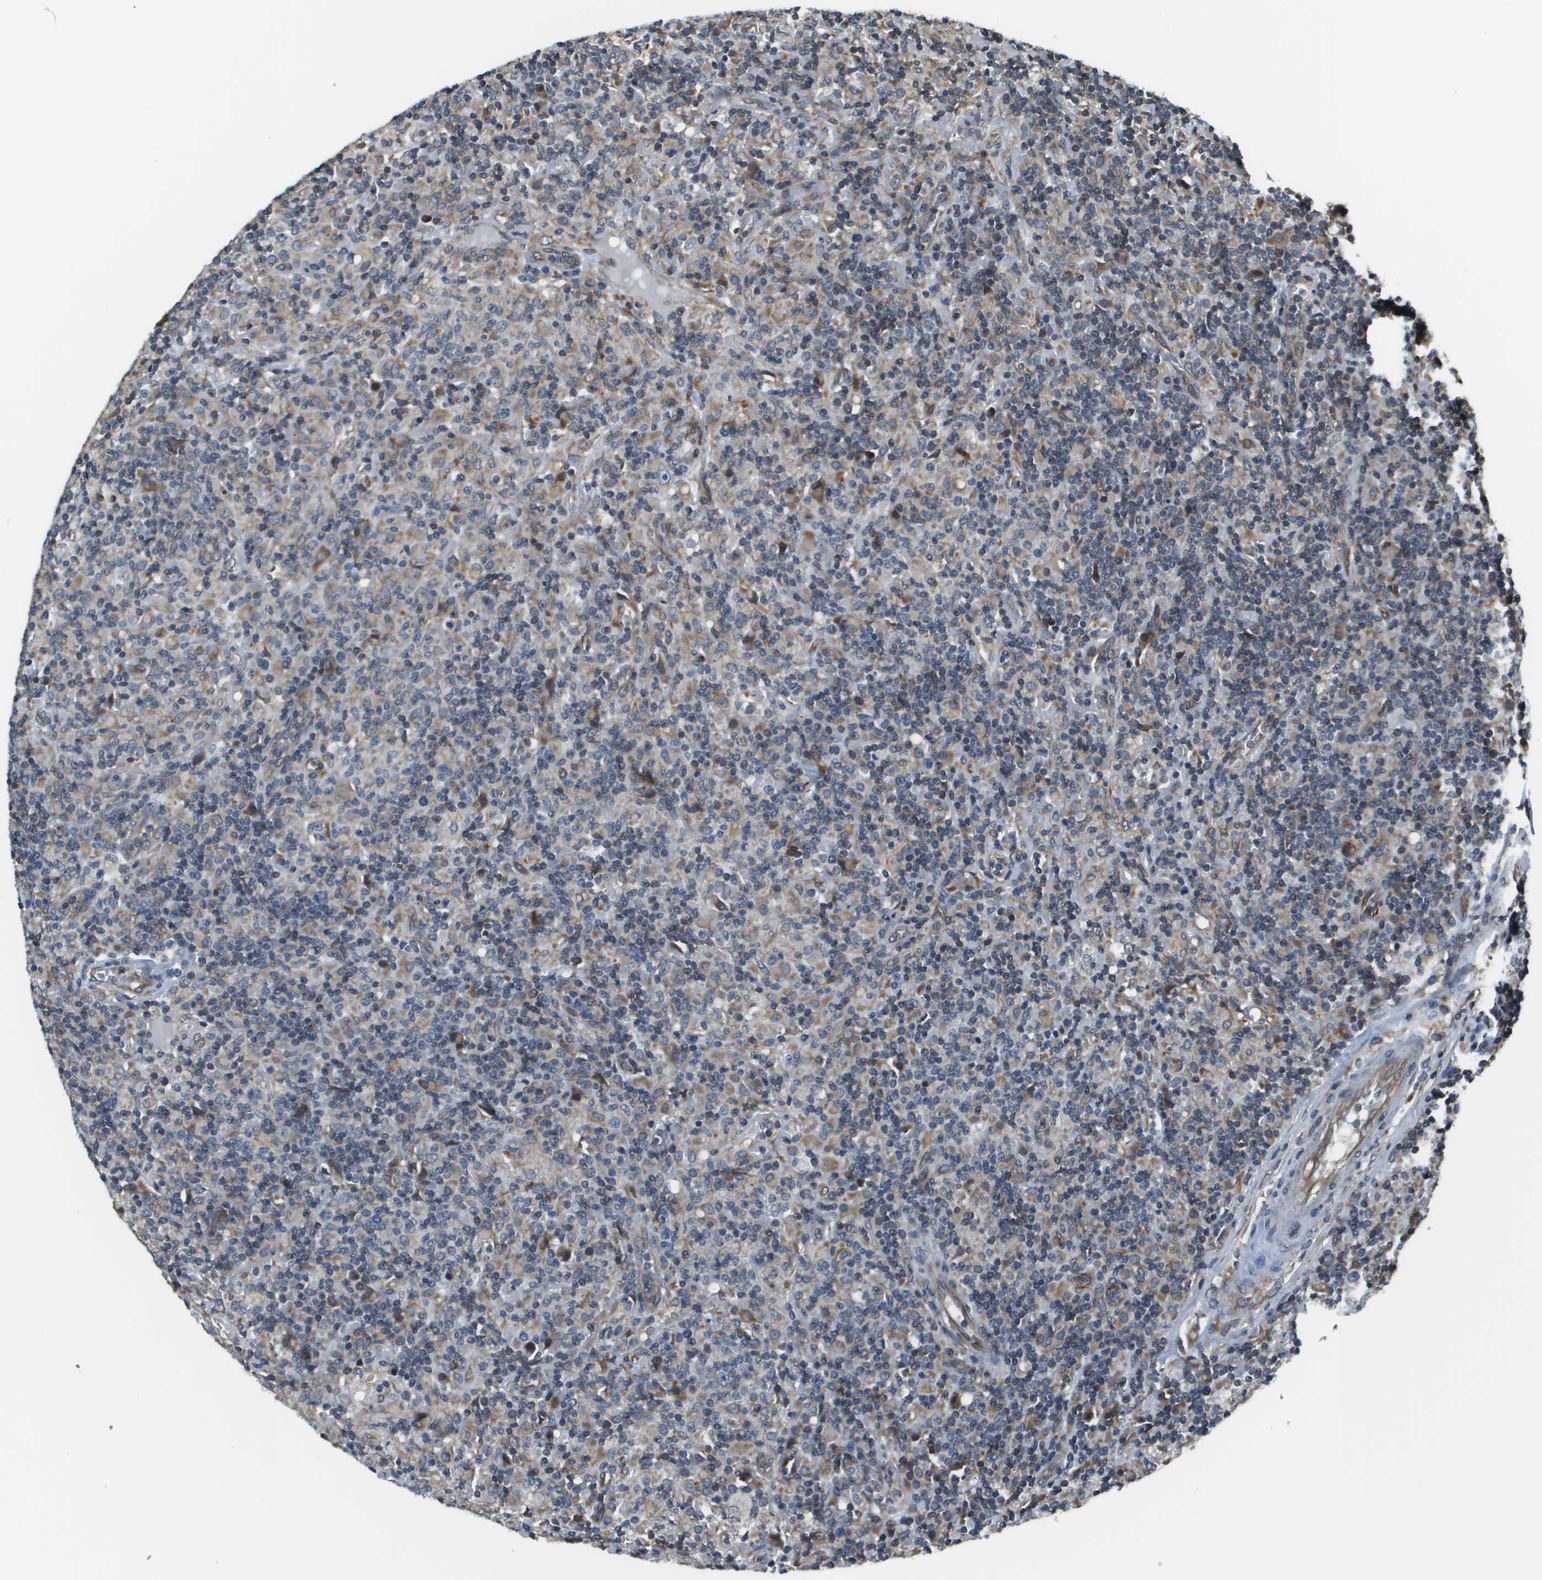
{"staining": {"intensity": "negative", "quantity": "none", "location": "none"}, "tissue": "lymphoma", "cell_type": "Tumor cells", "image_type": "cancer", "snomed": [{"axis": "morphology", "description": "Hodgkin's disease, NOS"}, {"axis": "topography", "description": "Lymph node"}], "caption": "The histopathology image exhibits no staining of tumor cells in lymphoma.", "gene": "SEC62", "patient": {"sex": "male", "age": 70}}